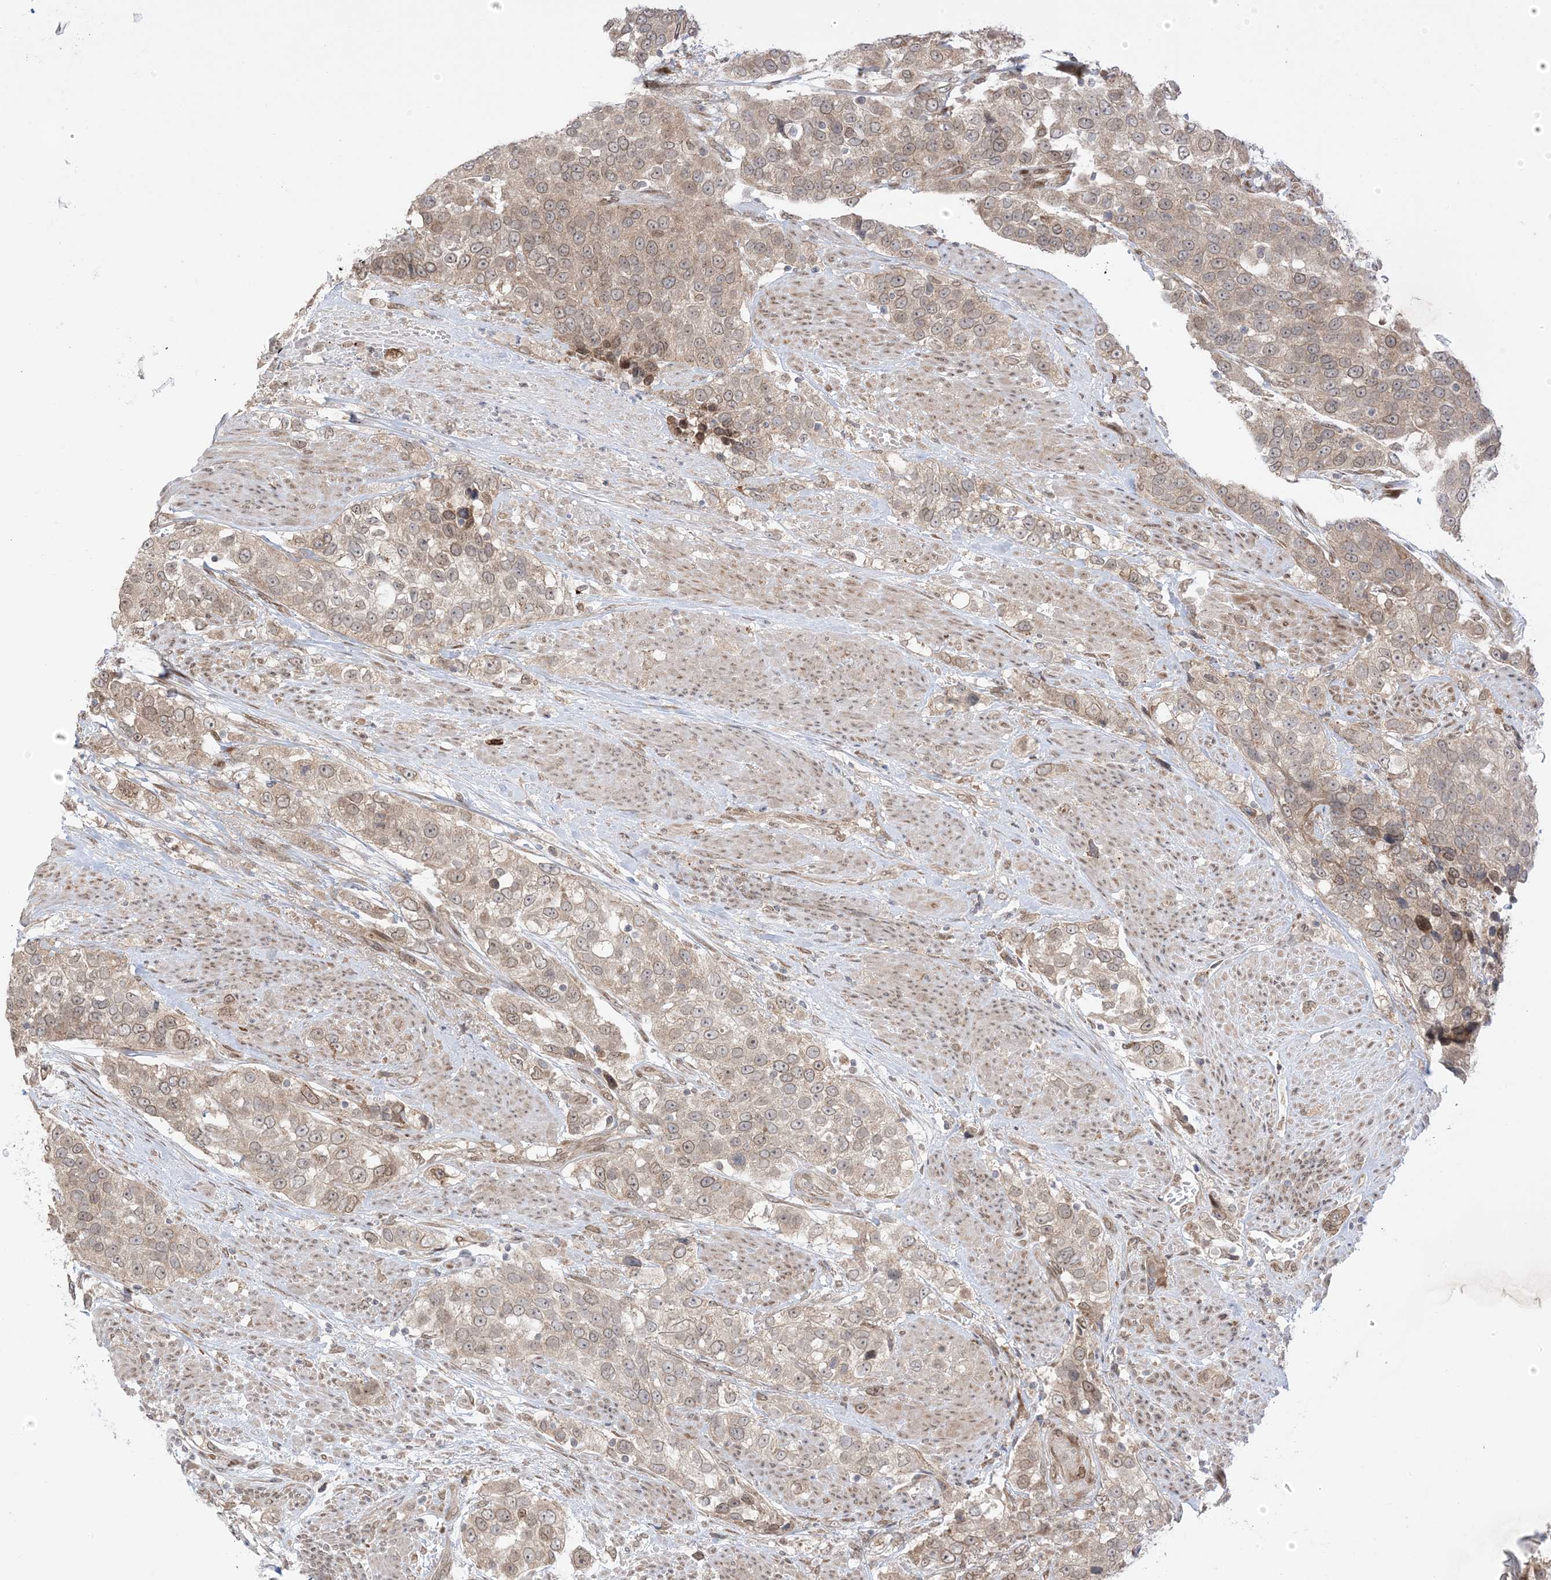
{"staining": {"intensity": "moderate", "quantity": ">75%", "location": "cytoplasmic/membranous,nuclear"}, "tissue": "urothelial cancer", "cell_type": "Tumor cells", "image_type": "cancer", "snomed": [{"axis": "morphology", "description": "Urothelial carcinoma, High grade"}, {"axis": "topography", "description": "Urinary bladder"}], "caption": "Immunohistochemical staining of high-grade urothelial carcinoma displays medium levels of moderate cytoplasmic/membranous and nuclear protein expression in about >75% of tumor cells.", "gene": "UBE2E2", "patient": {"sex": "female", "age": 80}}